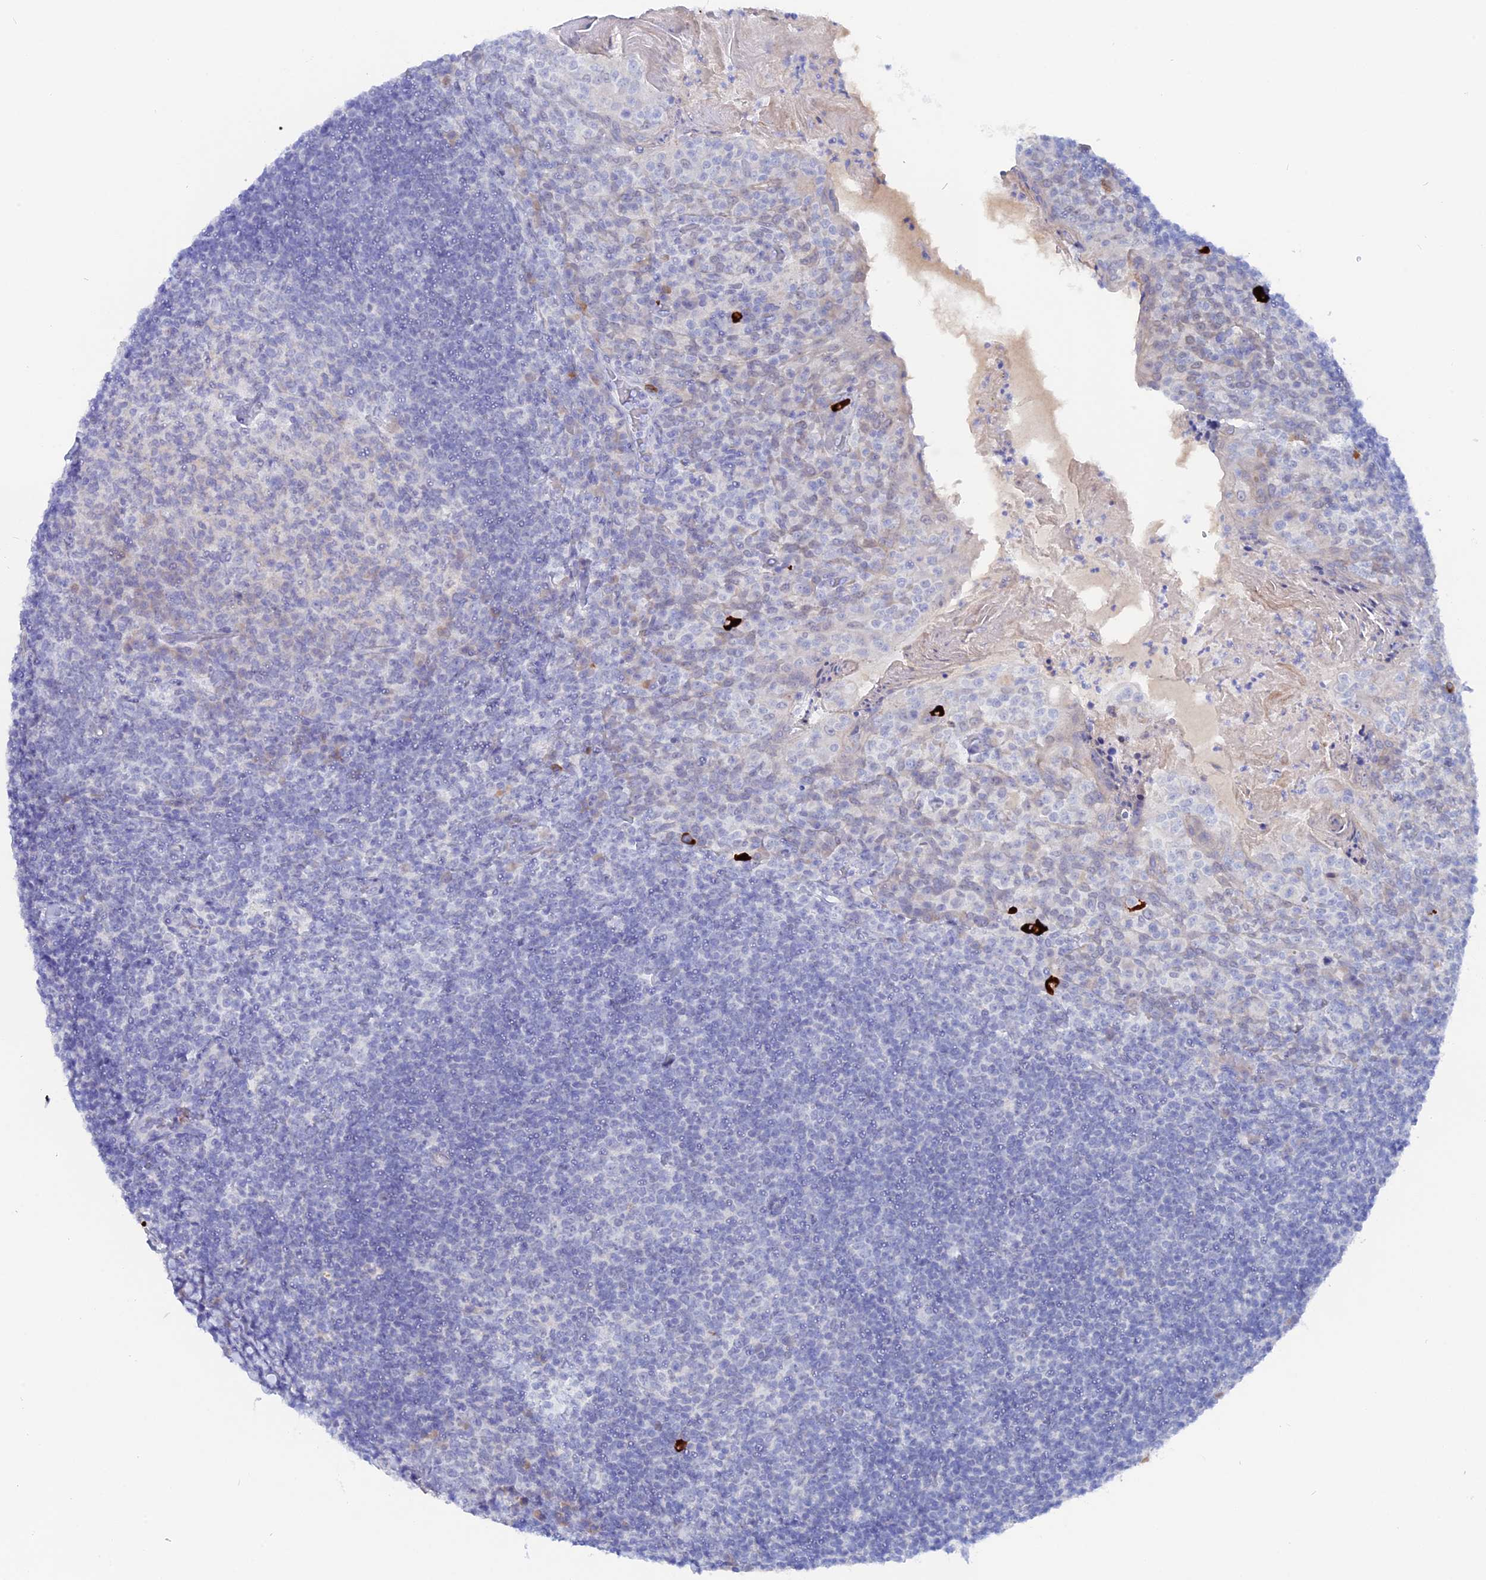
{"staining": {"intensity": "negative", "quantity": "none", "location": "none"}, "tissue": "tonsil", "cell_type": "Germinal center cells", "image_type": "normal", "snomed": [{"axis": "morphology", "description": "Normal tissue, NOS"}, {"axis": "topography", "description": "Tonsil"}], "caption": "Germinal center cells are negative for protein expression in normal human tonsil. (Brightfield microscopy of DAB immunohistochemistry at high magnification).", "gene": "DACT3", "patient": {"sex": "female", "age": 10}}